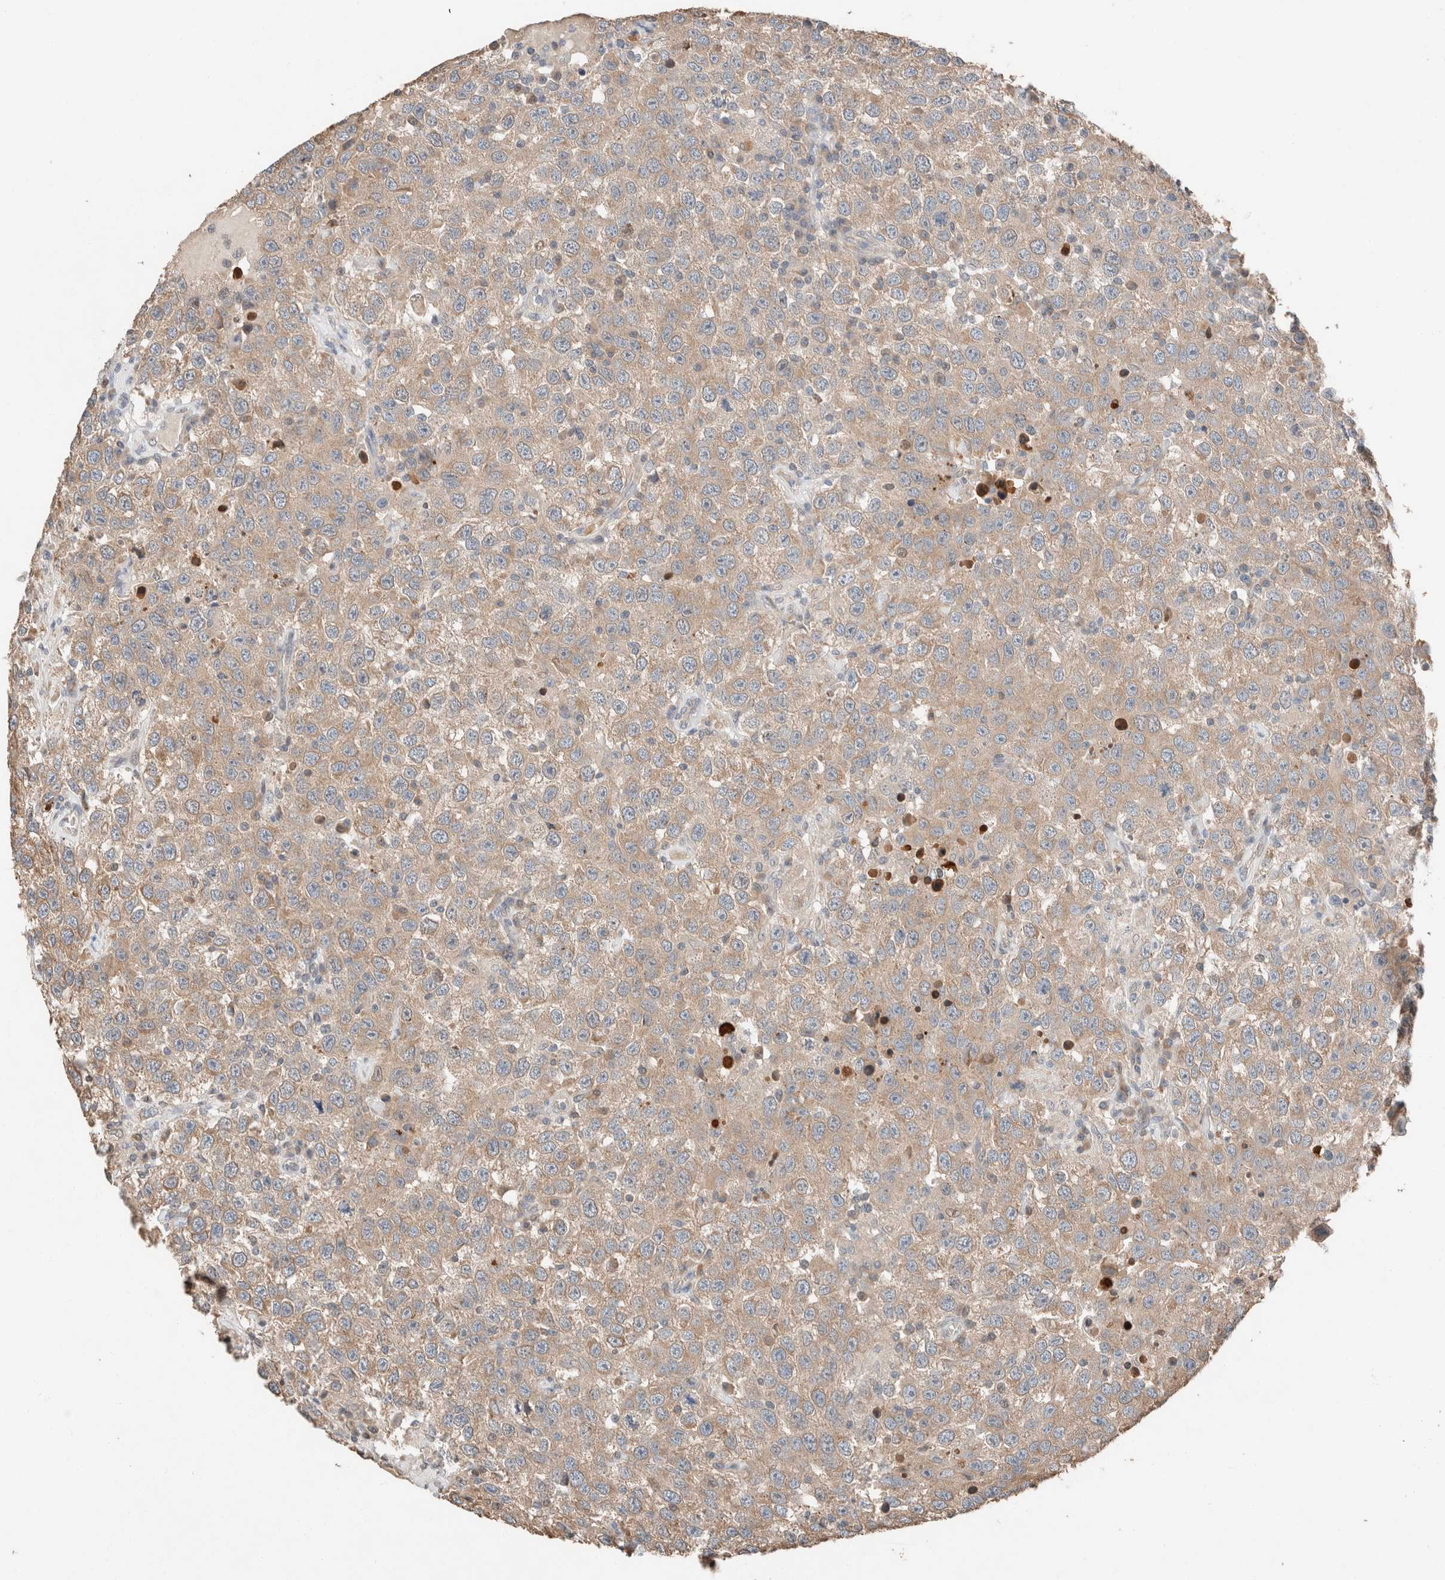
{"staining": {"intensity": "weak", "quantity": ">75%", "location": "cytoplasmic/membranous"}, "tissue": "testis cancer", "cell_type": "Tumor cells", "image_type": "cancer", "snomed": [{"axis": "morphology", "description": "Seminoma, NOS"}, {"axis": "topography", "description": "Testis"}], "caption": "Immunohistochemistry (IHC) (DAB (3,3'-diaminobenzidine)) staining of human testis cancer shows weak cytoplasmic/membranous protein expression in about >75% of tumor cells. Using DAB (brown) and hematoxylin (blue) stains, captured at high magnification using brightfield microscopy.", "gene": "TUBD1", "patient": {"sex": "male", "age": 41}}